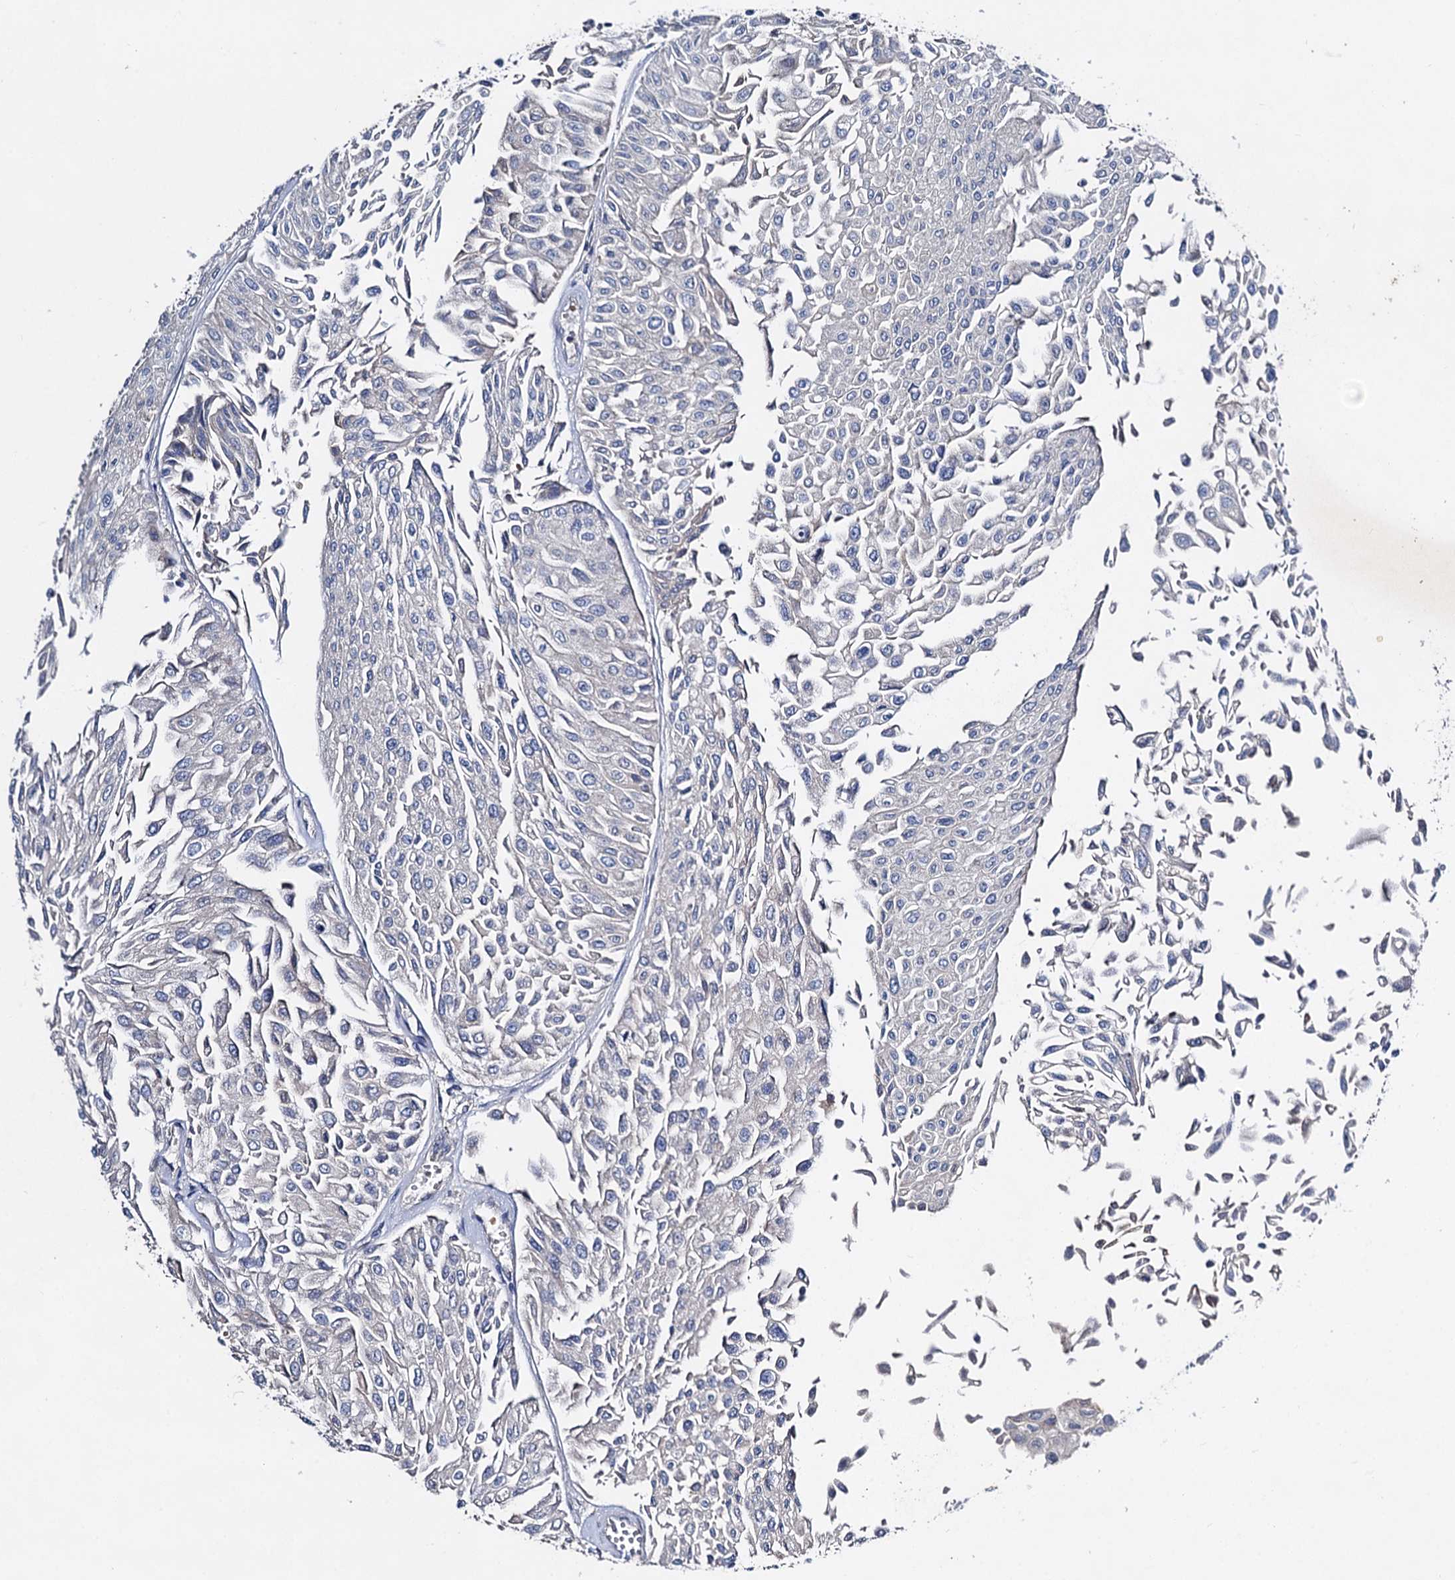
{"staining": {"intensity": "negative", "quantity": "none", "location": "none"}, "tissue": "urothelial cancer", "cell_type": "Tumor cells", "image_type": "cancer", "snomed": [{"axis": "morphology", "description": "Urothelial carcinoma, Low grade"}, {"axis": "topography", "description": "Urinary bladder"}], "caption": "A high-resolution histopathology image shows immunohistochemistry staining of urothelial carcinoma (low-grade), which exhibits no significant staining in tumor cells.", "gene": "HVCN1", "patient": {"sex": "male", "age": 67}}